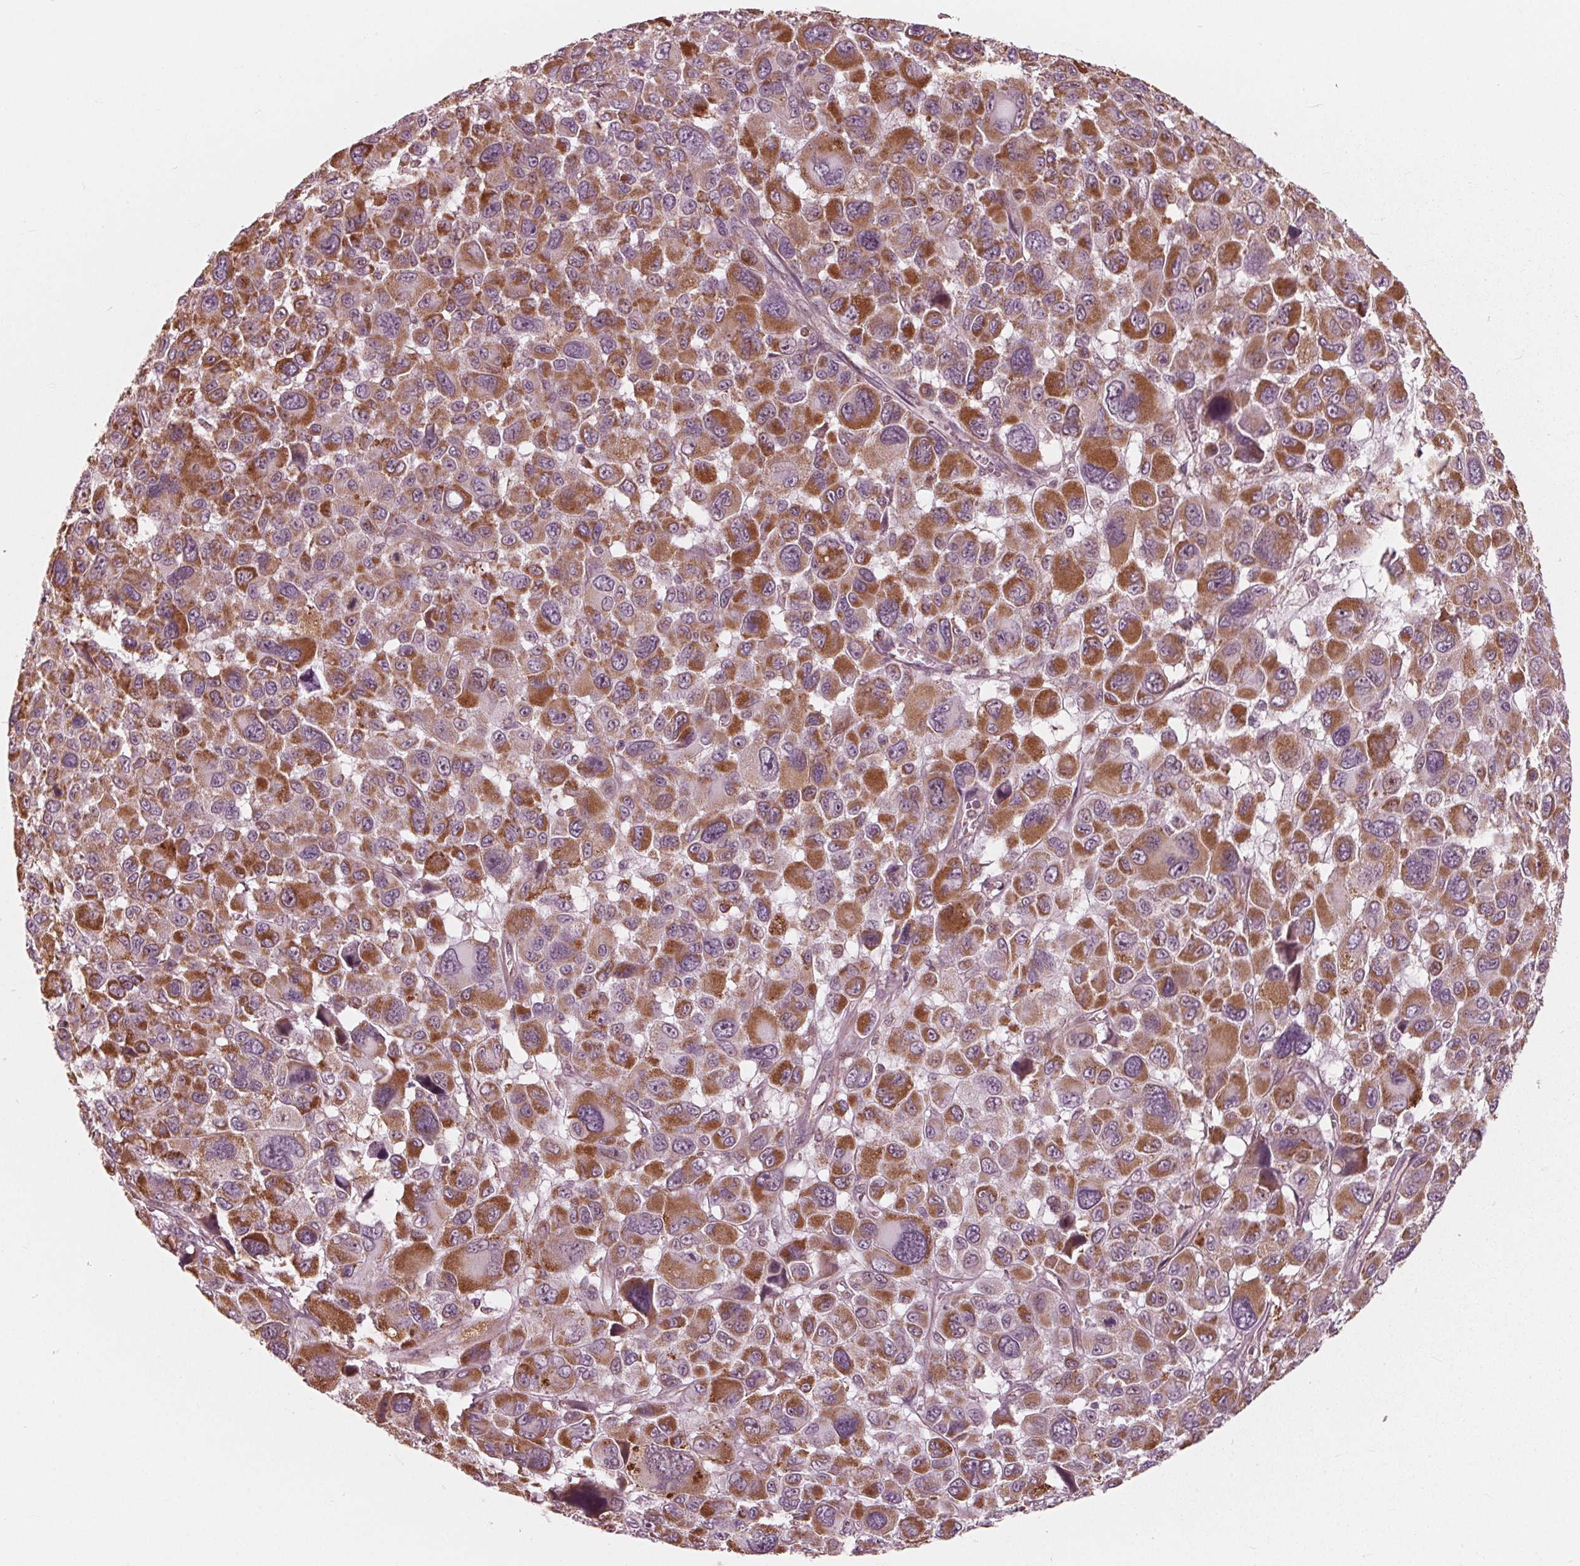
{"staining": {"intensity": "strong", "quantity": "25%-75%", "location": "cytoplasmic/membranous"}, "tissue": "melanoma", "cell_type": "Tumor cells", "image_type": "cancer", "snomed": [{"axis": "morphology", "description": "Malignant melanoma, NOS"}, {"axis": "topography", "description": "Skin"}], "caption": "Immunohistochemistry (IHC) (DAB (3,3'-diaminobenzidine)) staining of human melanoma shows strong cytoplasmic/membranous protein expression in about 25%-75% of tumor cells.", "gene": "DCAF4L2", "patient": {"sex": "female", "age": 66}}